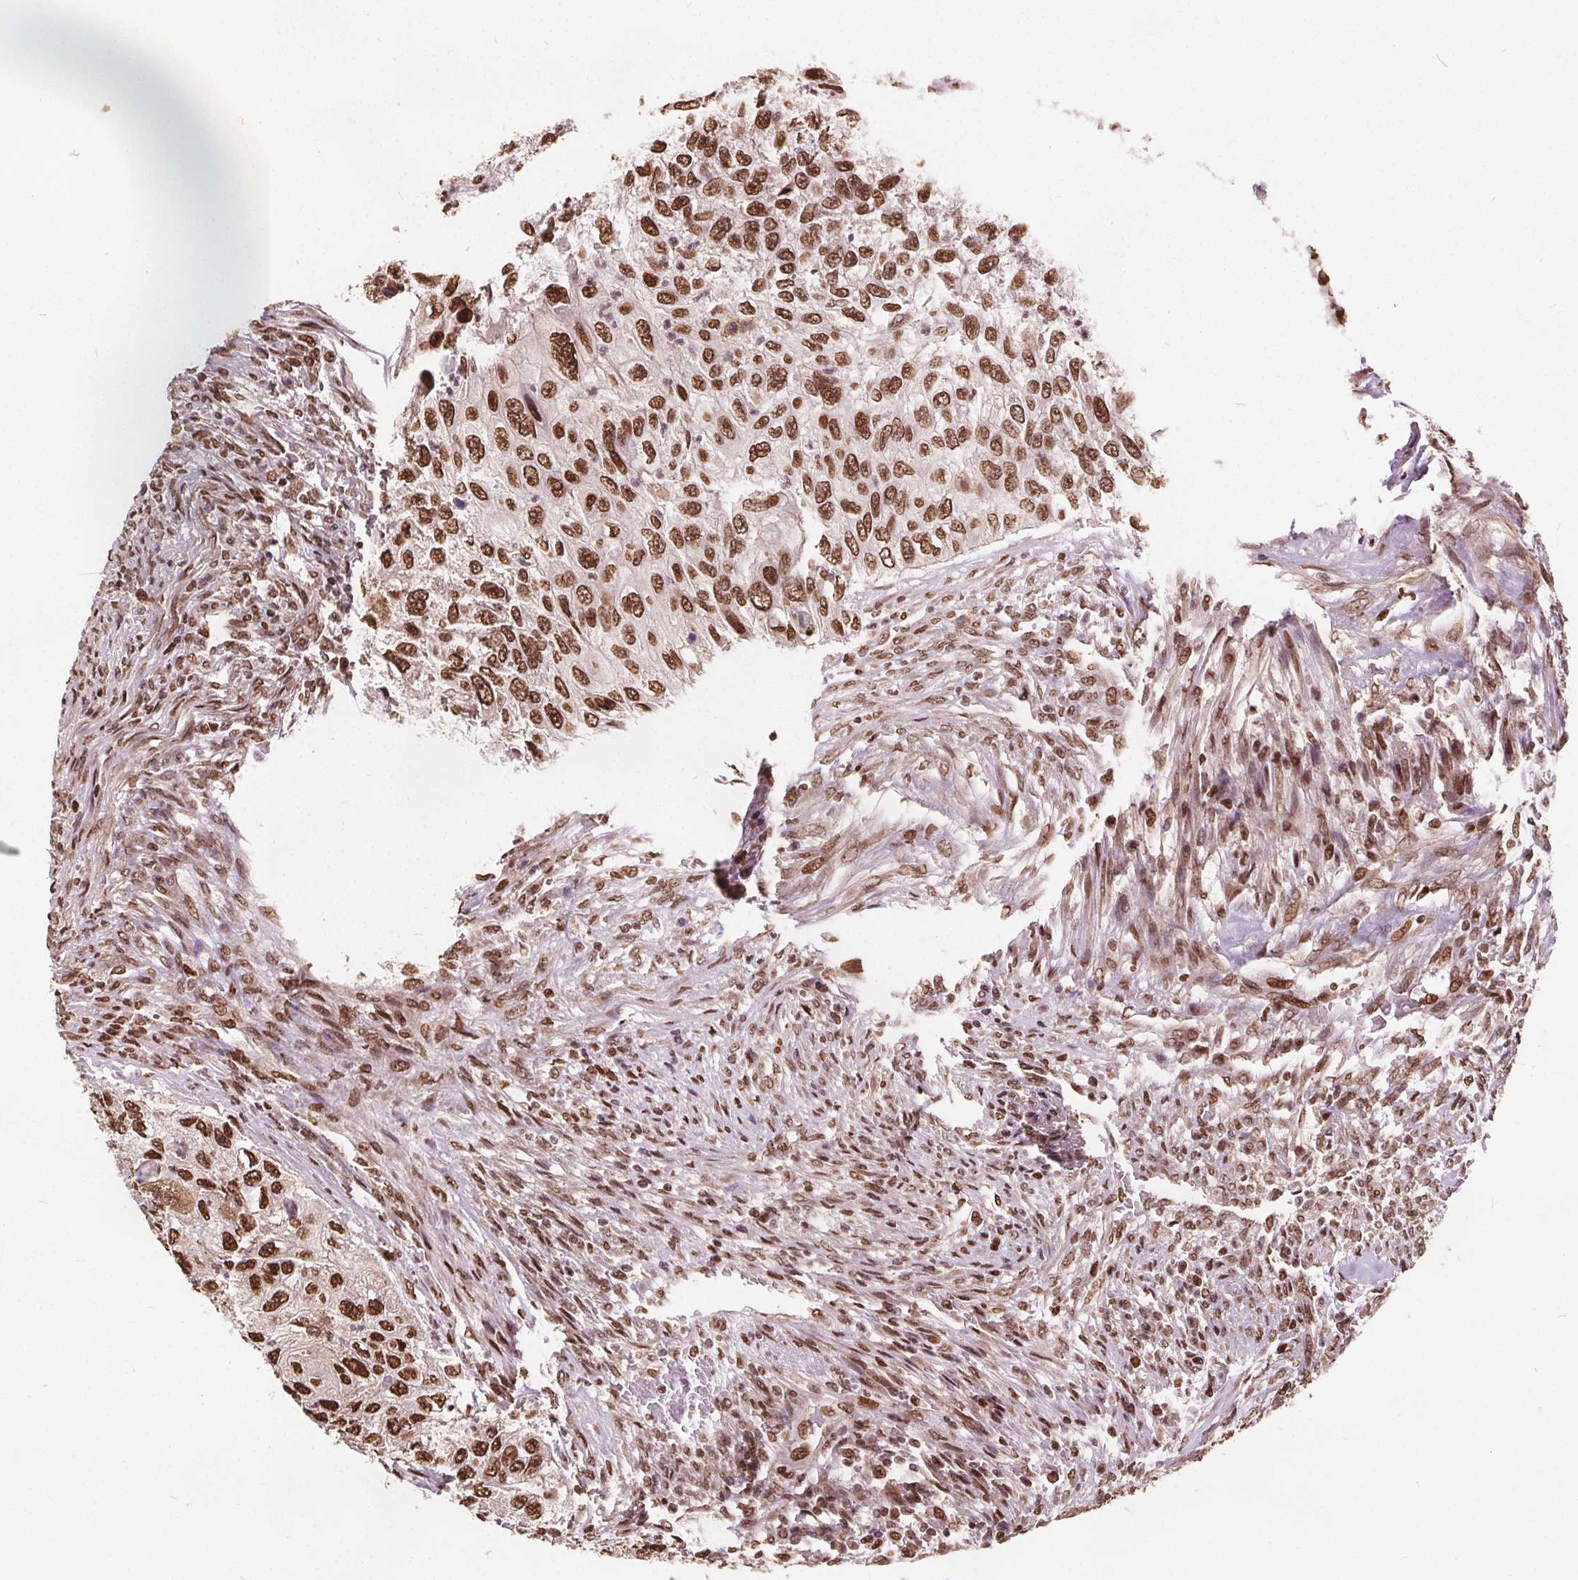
{"staining": {"intensity": "strong", "quantity": ">75%", "location": "nuclear"}, "tissue": "urothelial cancer", "cell_type": "Tumor cells", "image_type": "cancer", "snomed": [{"axis": "morphology", "description": "Urothelial carcinoma, High grade"}, {"axis": "topography", "description": "Urinary bladder"}], "caption": "Strong nuclear staining for a protein is identified in approximately >75% of tumor cells of urothelial cancer using immunohistochemistry (IHC).", "gene": "ISLR2", "patient": {"sex": "female", "age": 60}}